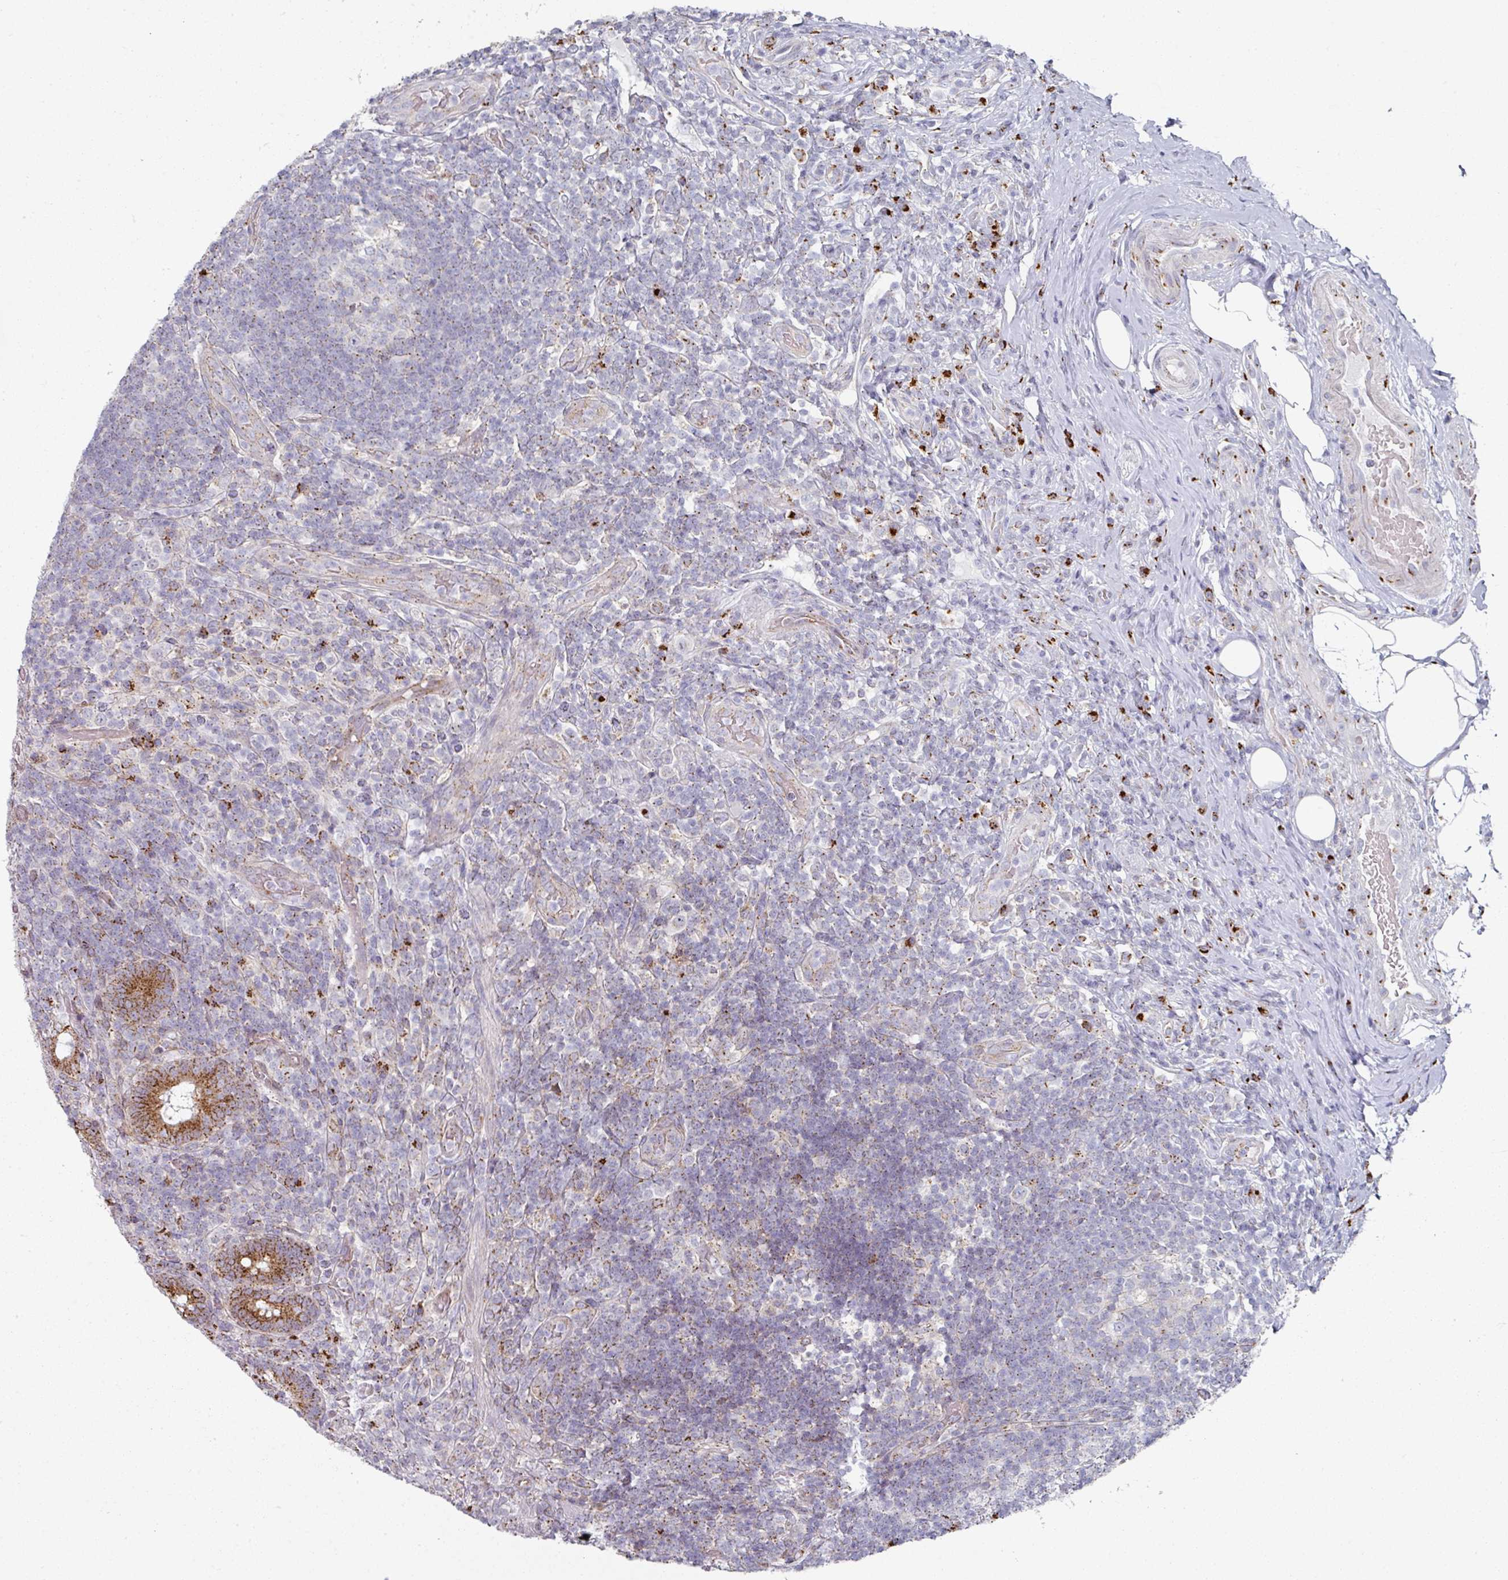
{"staining": {"intensity": "strong", "quantity": ">75%", "location": "cytoplasmic/membranous"}, "tissue": "appendix", "cell_type": "Glandular cells", "image_type": "normal", "snomed": [{"axis": "morphology", "description": "Normal tissue, NOS"}, {"axis": "topography", "description": "Appendix"}], "caption": "A high-resolution histopathology image shows IHC staining of benign appendix, which exhibits strong cytoplasmic/membranous positivity in about >75% of glandular cells.", "gene": "CCDC85B", "patient": {"sex": "female", "age": 43}}